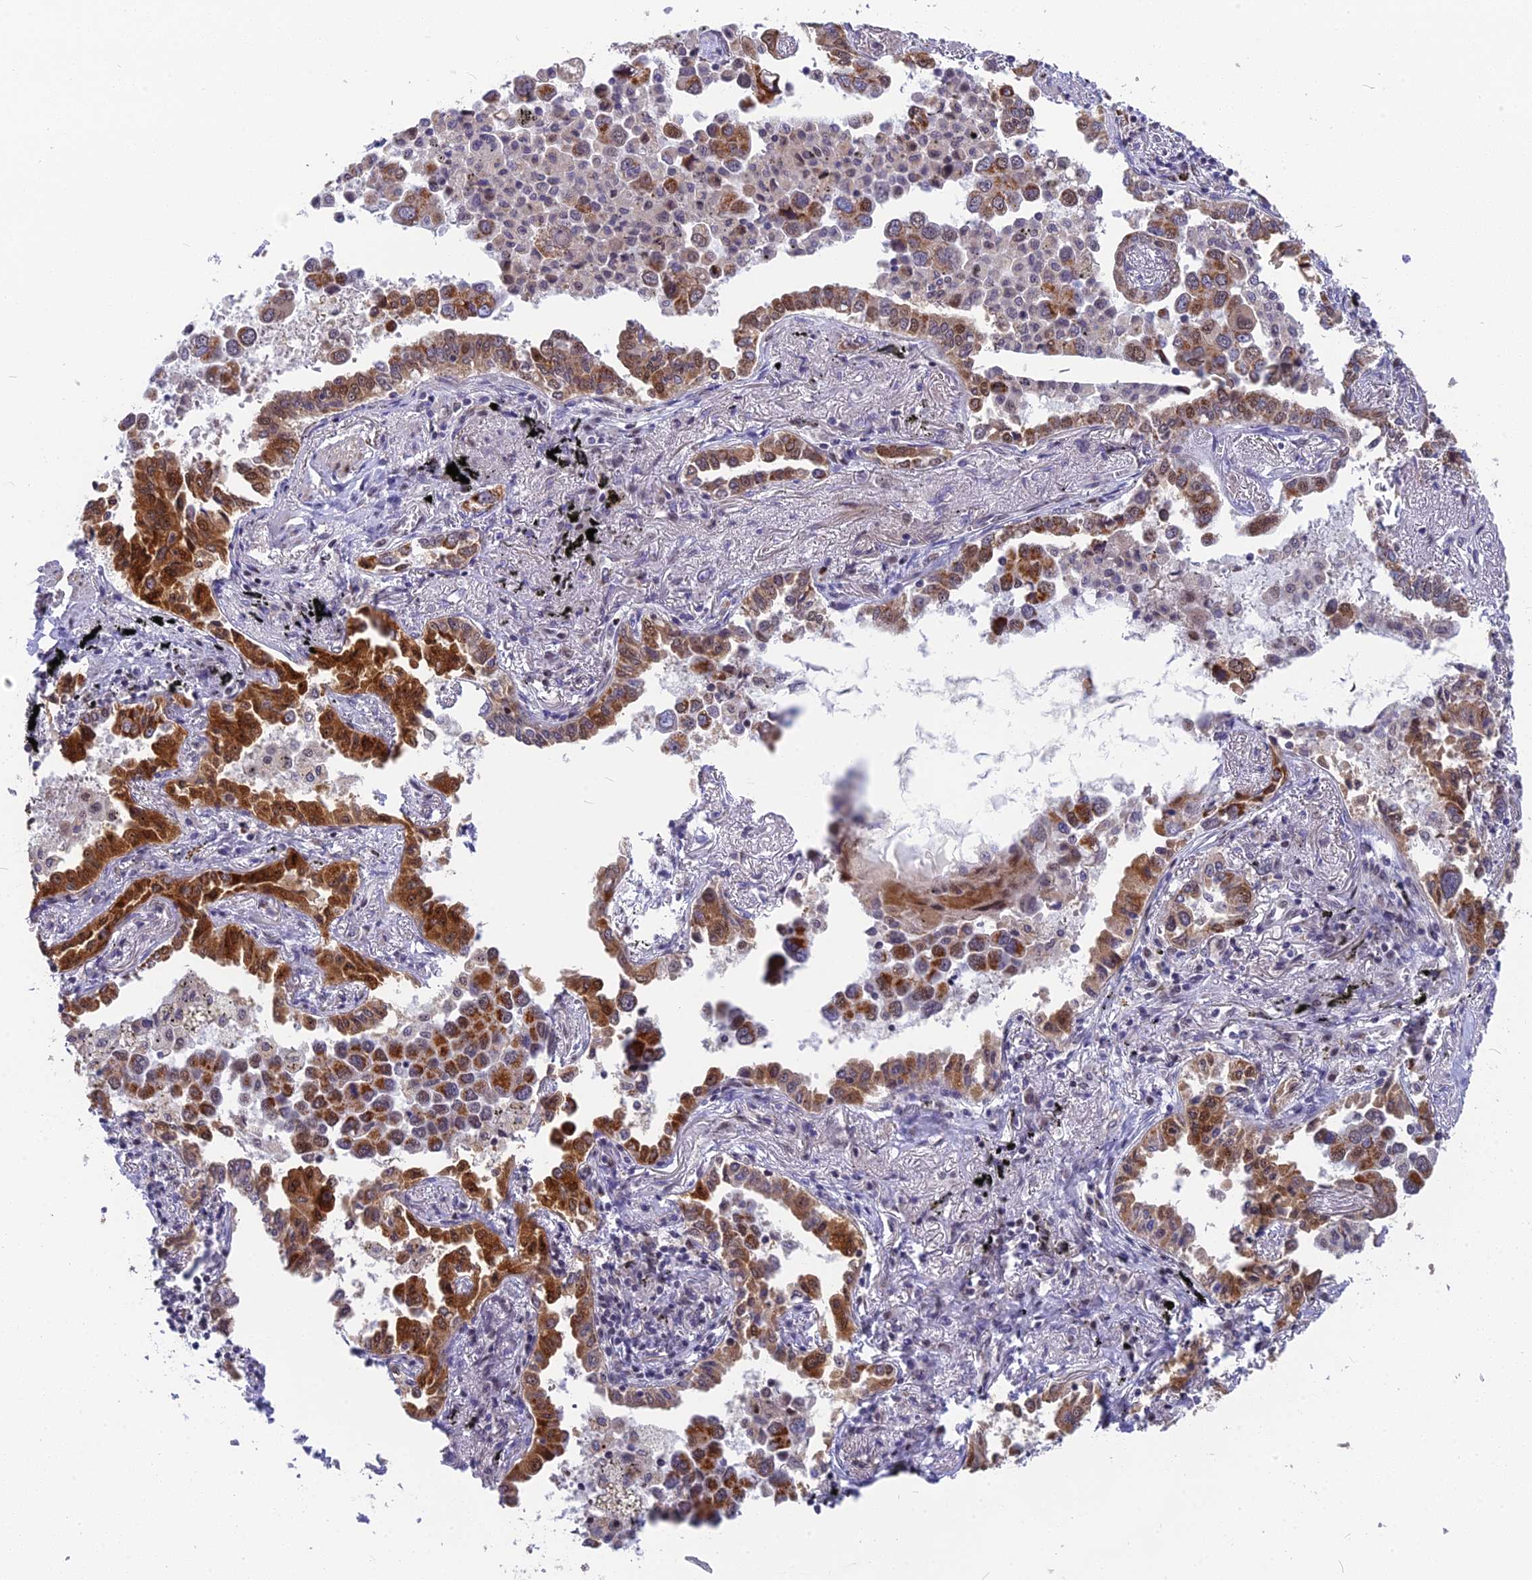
{"staining": {"intensity": "moderate", "quantity": ">75%", "location": "cytoplasmic/membranous,nuclear"}, "tissue": "lung cancer", "cell_type": "Tumor cells", "image_type": "cancer", "snomed": [{"axis": "morphology", "description": "Adenocarcinoma, NOS"}, {"axis": "topography", "description": "Lung"}], "caption": "A histopathology image showing moderate cytoplasmic/membranous and nuclear expression in about >75% of tumor cells in adenocarcinoma (lung), as visualized by brown immunohistochemical staining.", "gene": "CMC1", "patient": {"sex": "male", "age": 67}}